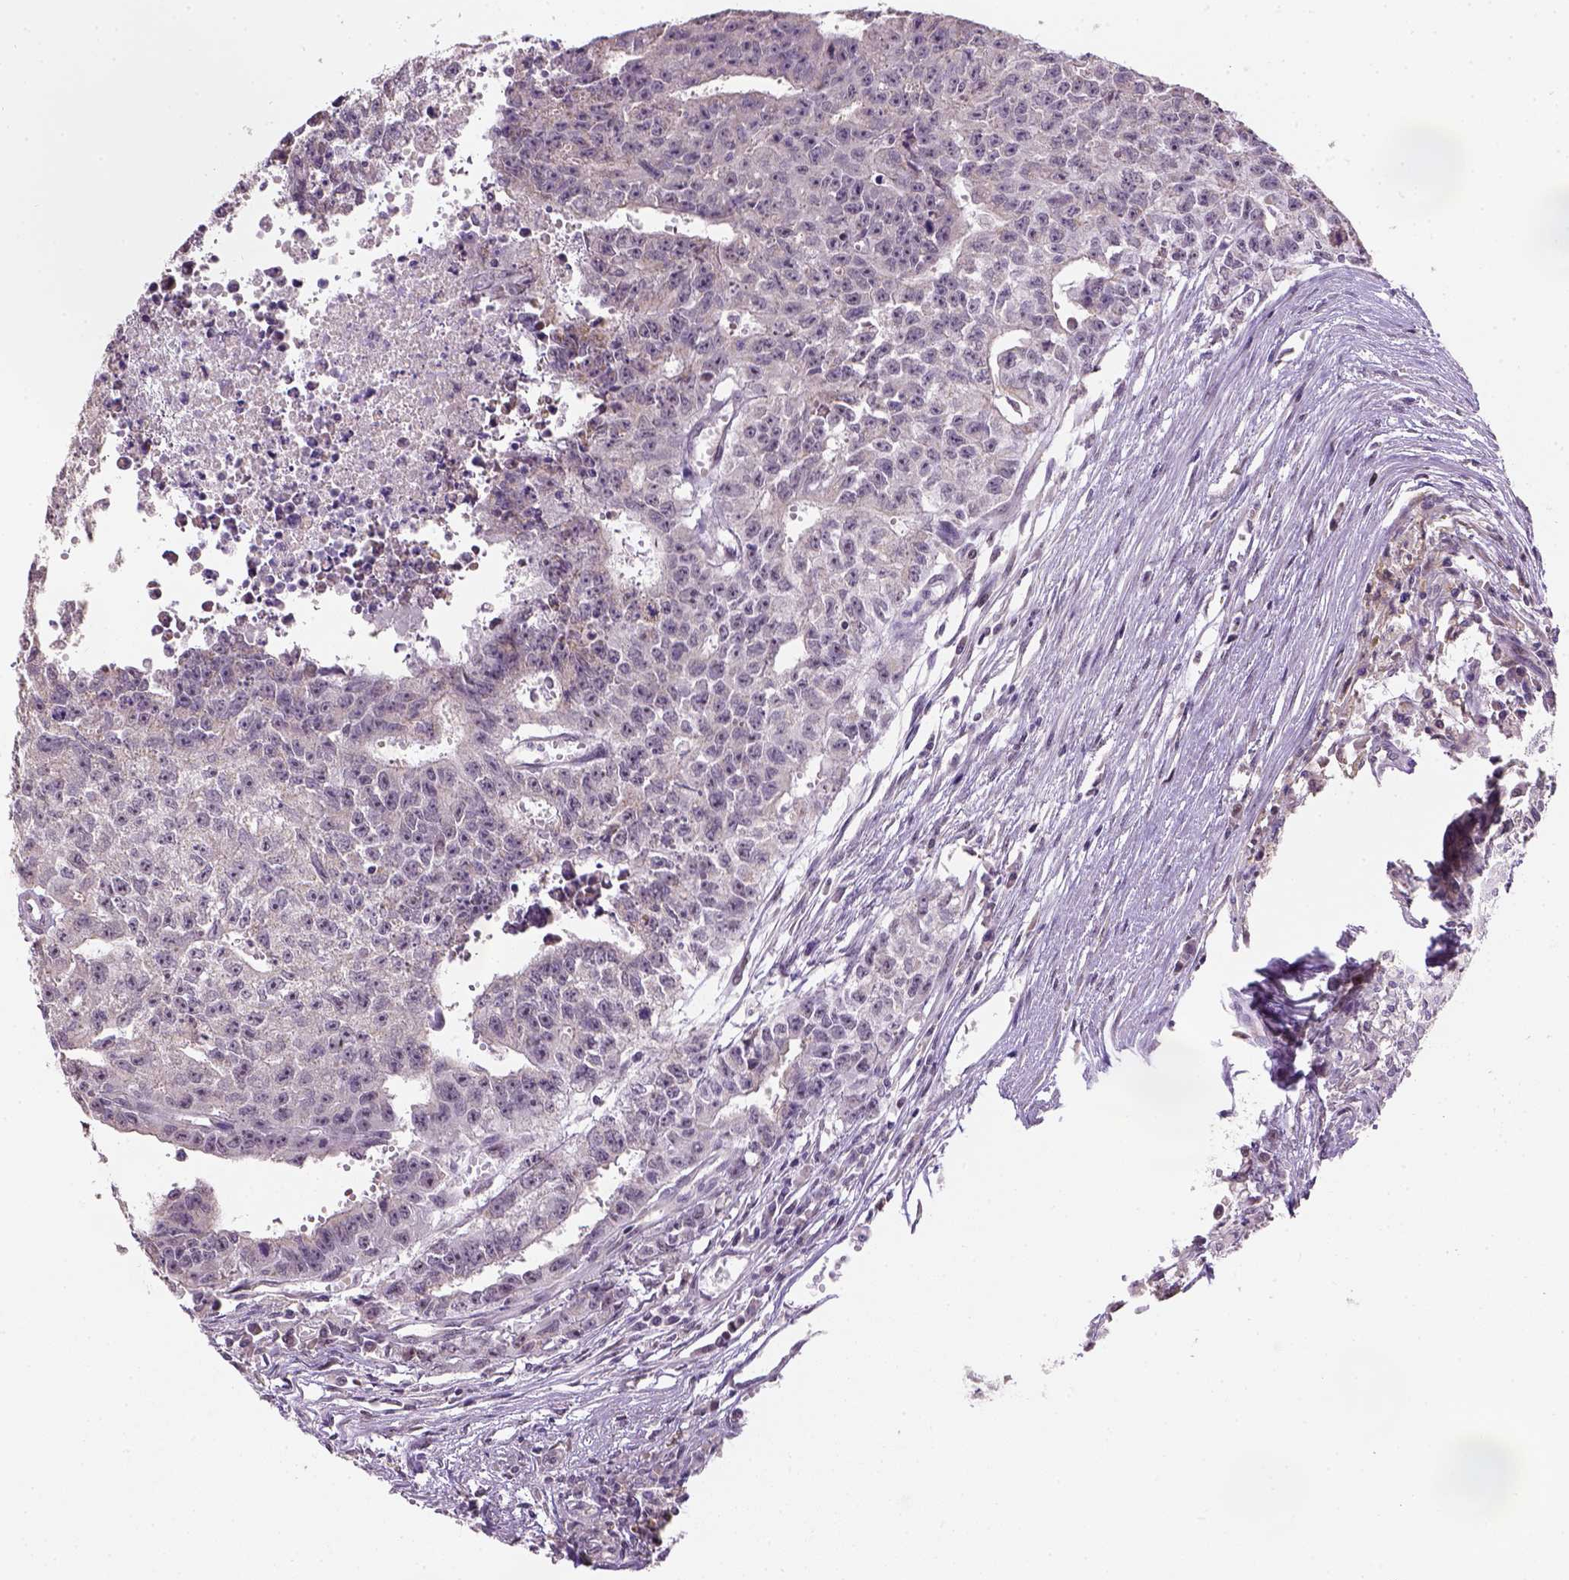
{"staining": {"intensity": "negative", "quantity": "none", "location": "none"}, "tissue": "testis cancer", "cell_type": "Tumor cells", "image_type": "cancer", "snomed": [{"axis": "morphology", "description": "Carcinoma, Embryonal, NOS"}, {"axis": "morphology", "description": "Teratoma, malignant, NOS"}, {"axis": "topography", "description": "Testis"}], "caption": "The image shows no significant staining in tumor cells of testis cancer.", "gene": "DDX50", "patient": {"sex": "male", "age": 24}}